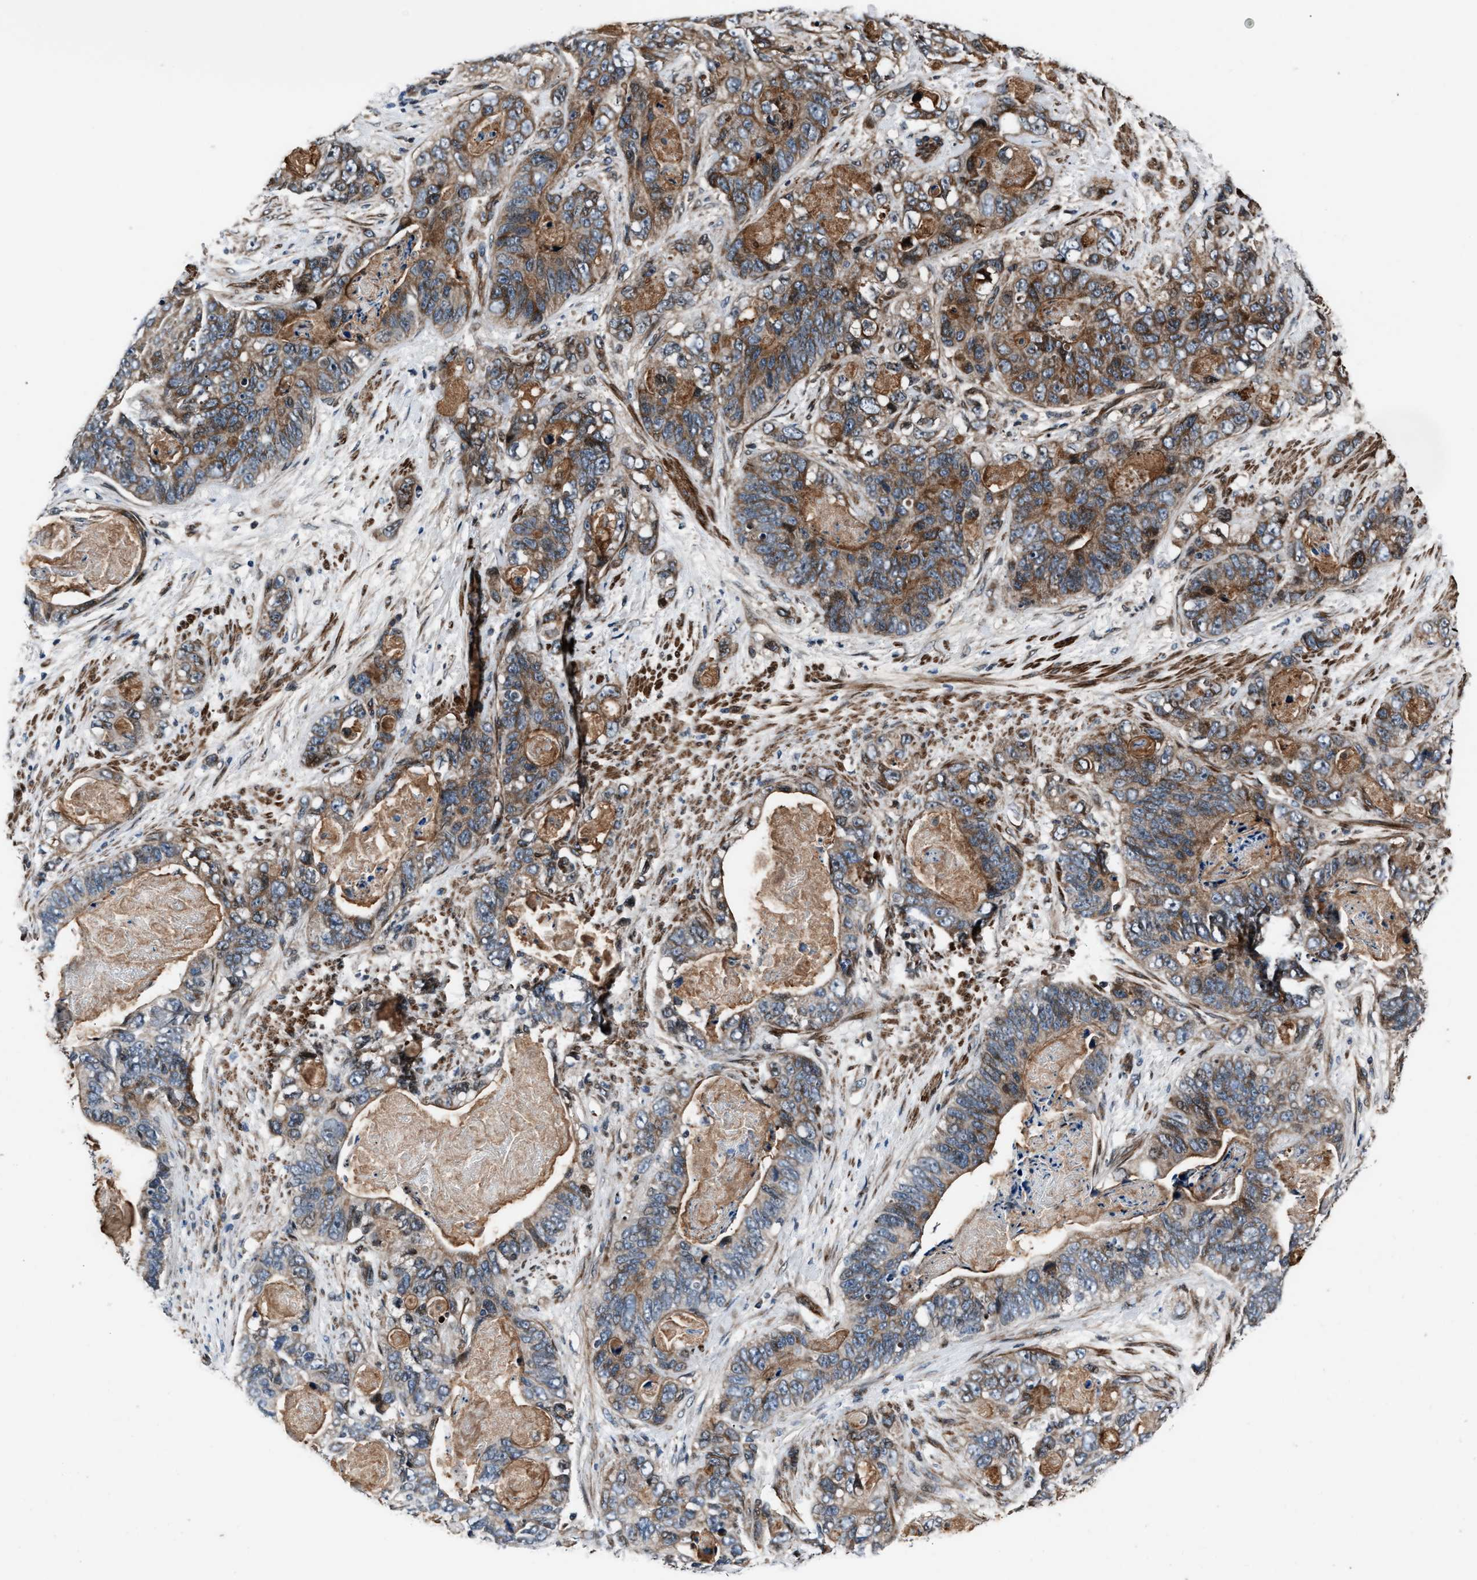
{"staining": {"intensity": "moderate", "quantity": ">75%", "location": "cytoplasmic/membranous"}, "tissue": "stomach cancer", "cell_type": "Tumor cells", "image_type": "cancer", "snomed": [{"axis": "morphology", "description": "Normal tissue, NOS"}, {"axis": "morphology", "description": "Adenocarcinoma, NOS"}, {"axis": "topography", "description": "Stomach"}], "caption": "An image showing moderate cytoplasmic/membranous positivity in approximately >75% of tumor cells in stomach adenocarcinoma, as visualized by brown immunohistochemical staining.", "gene": "DYNC2I1", "patient": {"sex": "female", "age": 89}}